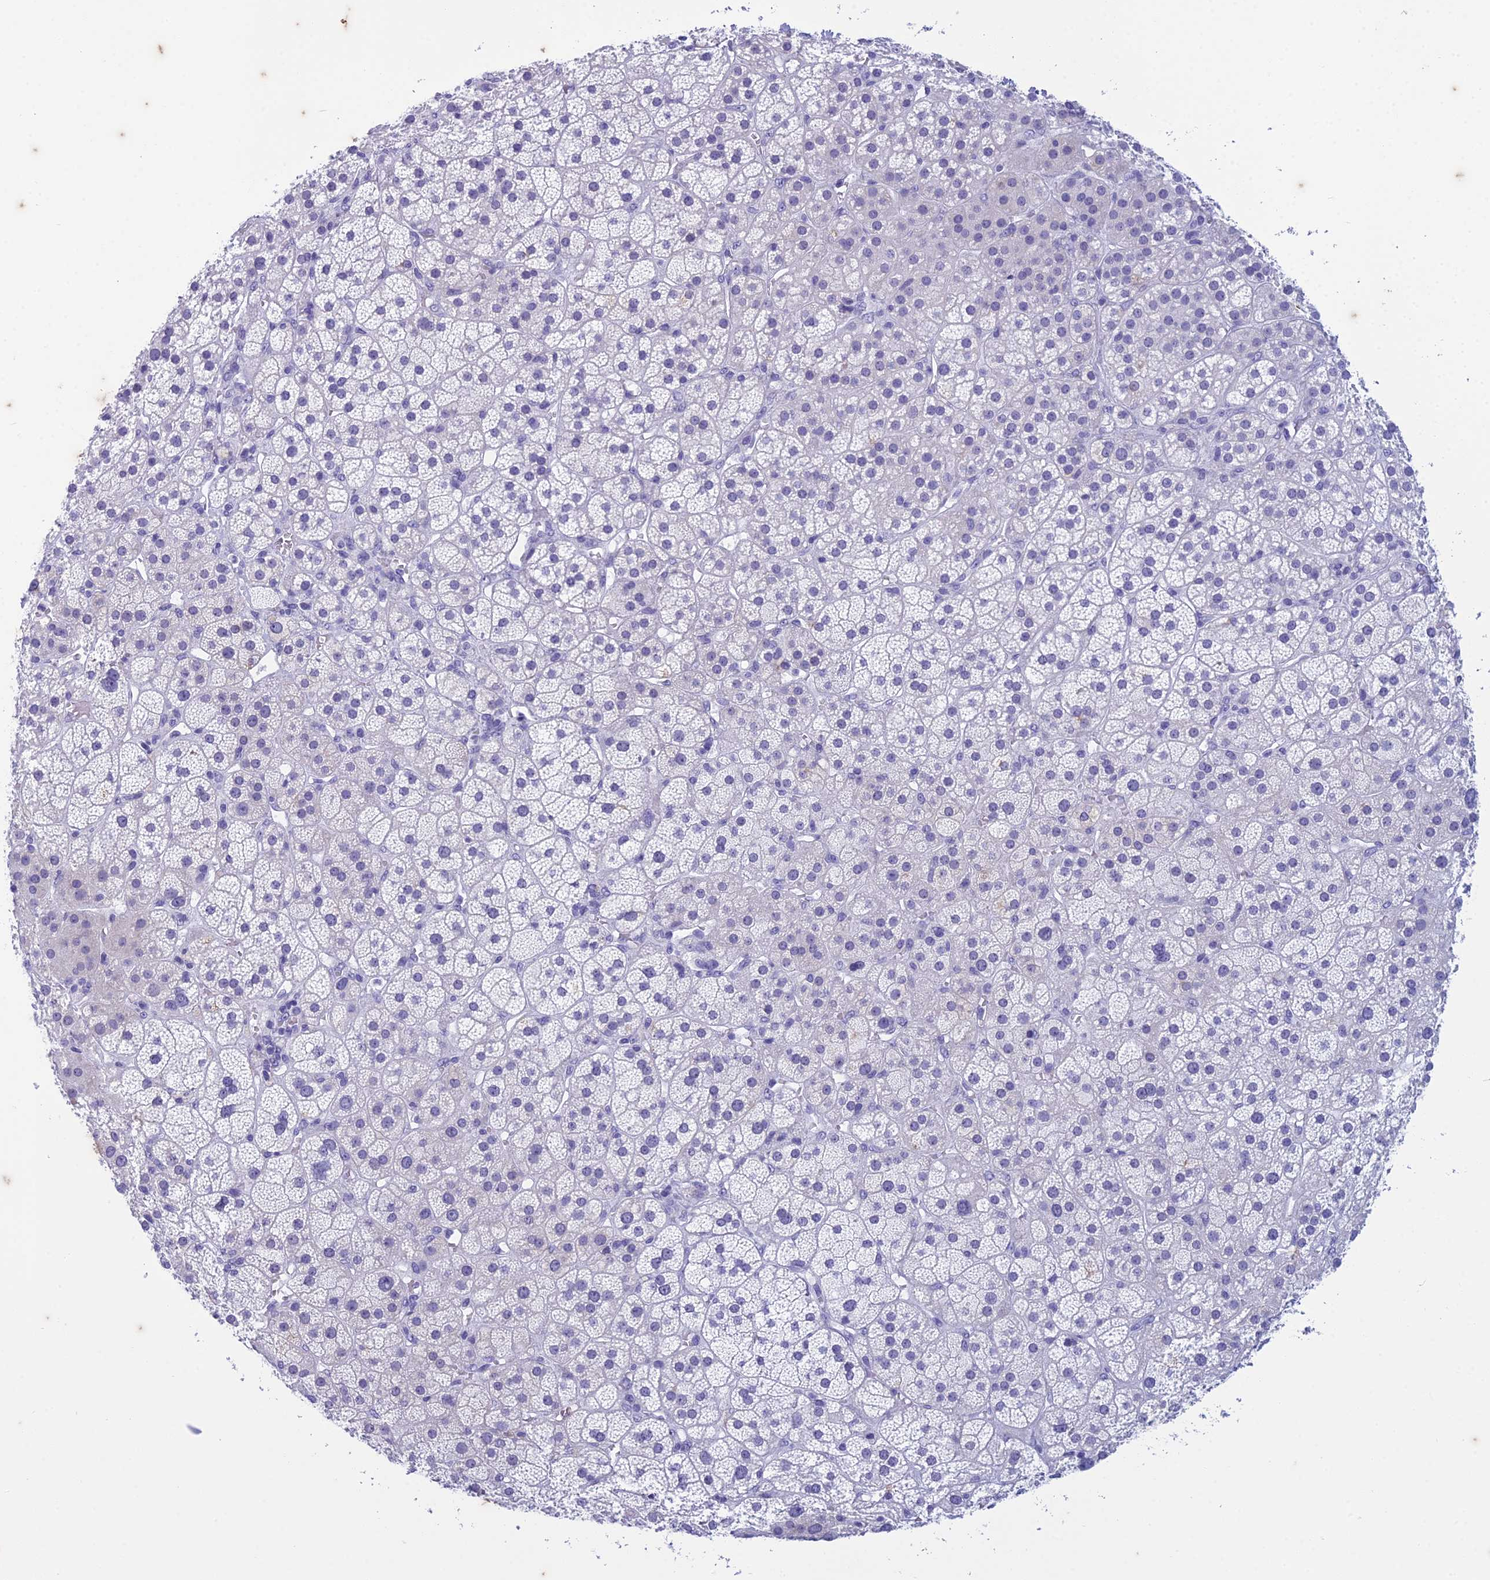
{"staining": {"intensity": "negative", "quantity": "none", "location": "none"}, "tissue": "adrenal gland", "cell_type": "Glandular cells", "image_type": "normal", "snomed": [{"axis": "morphology", "description": "Normal tissue, NOS"}, {"axis": "topography", "description": "Adrenal gland"}], "caption": "An image of human adrenal gland is negative for staining in glandular cells. (DAB immunohistochemistry, high magnification).", "gene": "HMGB4", "patient": {"sex": "female", "age": 70}}